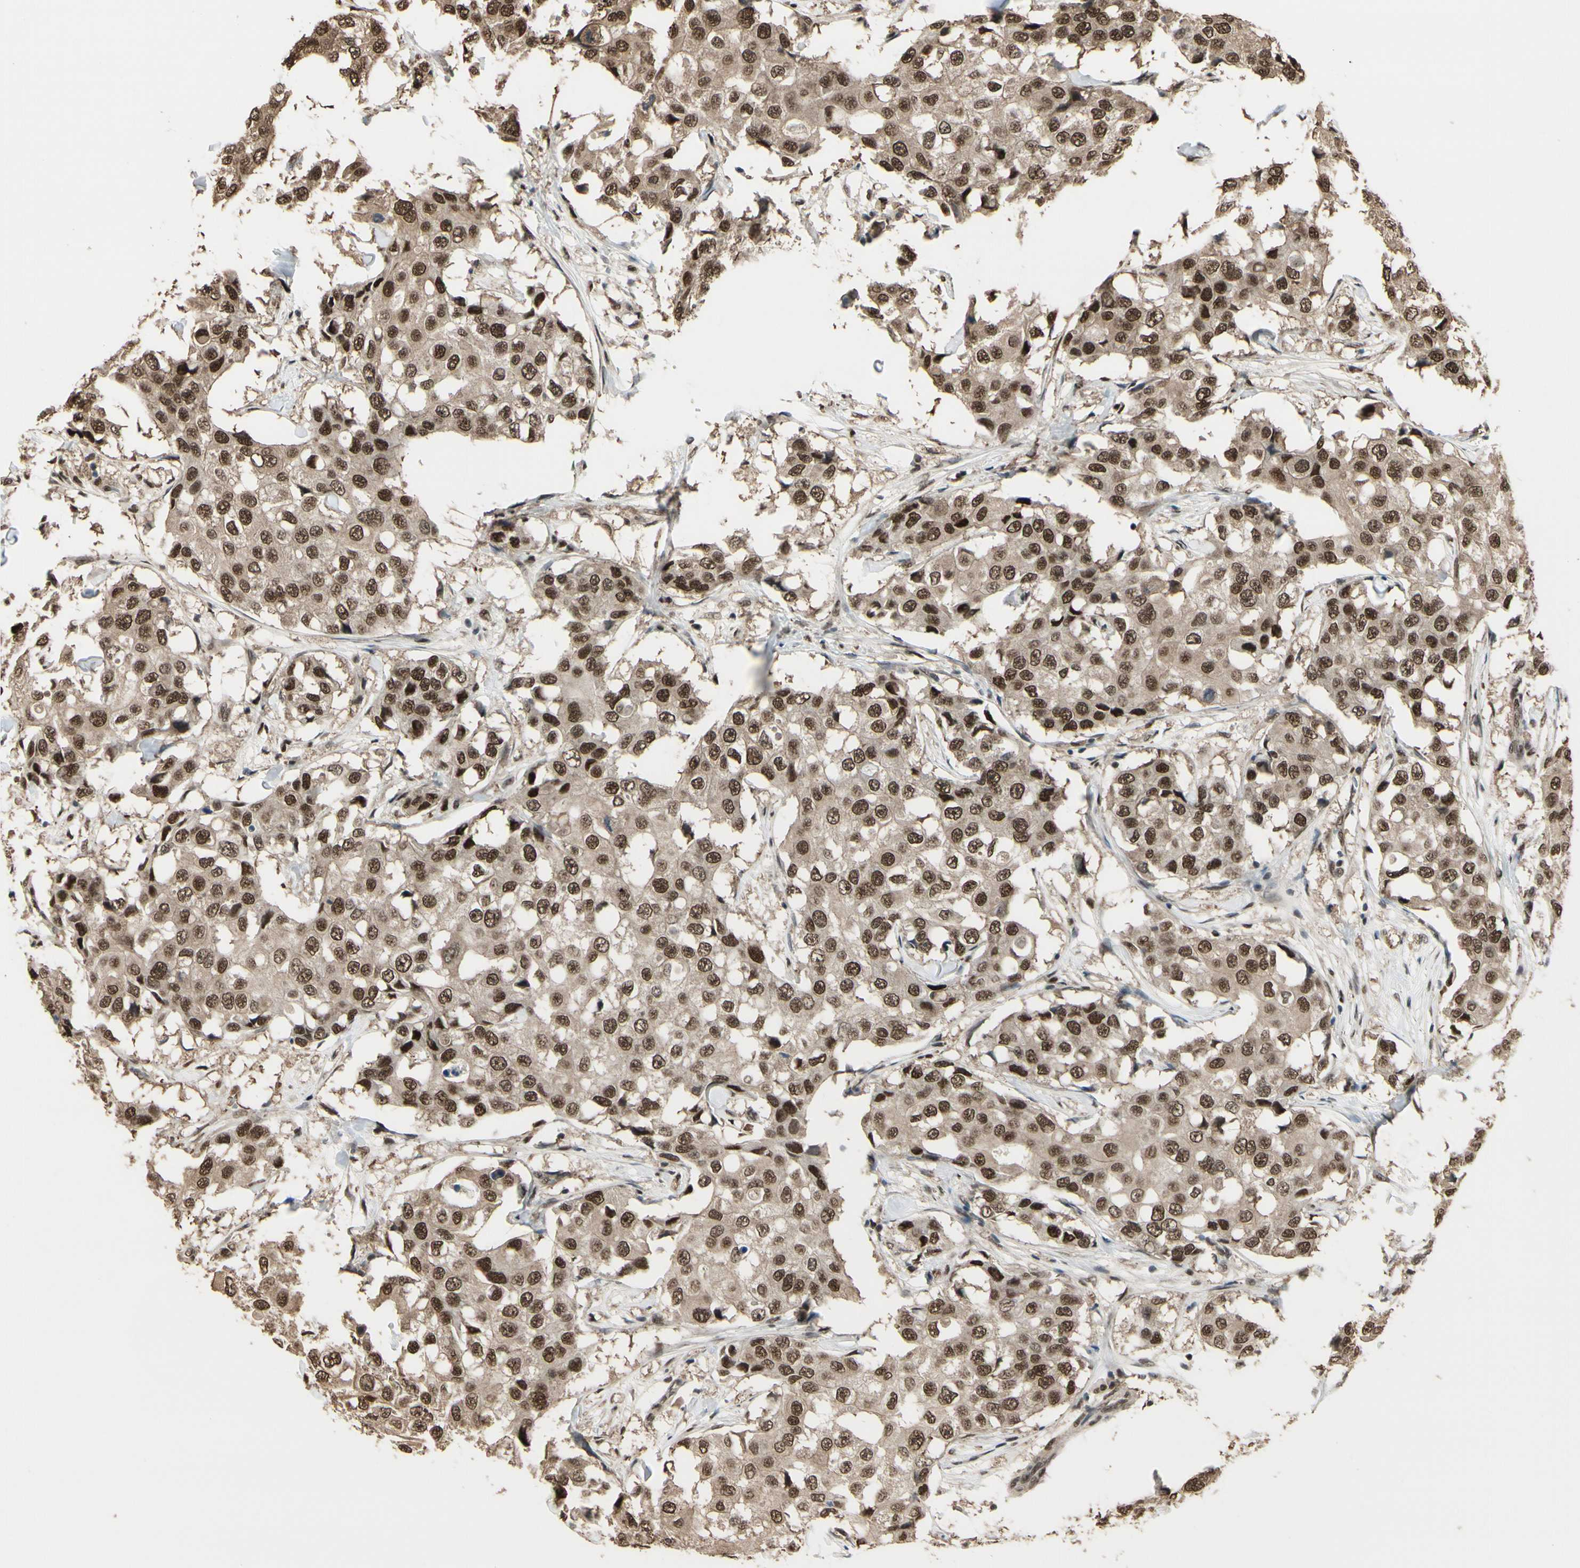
{"staining": {"intensity": "strong", "quantity": ">75%", "location": "cytoplasmic/membranous,nuclear"}, "tissue": "breast cancer", "cell_type": "Tumor cells", "image_type": "cancer", "snomed": [{"axis": "morphology", "description": "Duct carcinoma"}, {"axis": "topography", "description": "Breast"}], "caption": "This is an image of IHC staining of breast cancer (invasive ductal carcinoma), which shows strong expression in the cytoplasmic/membranous and nuclear of tumor cells.", "gene": "HSF1", "patient": {"sex": "female", "age": 27}}